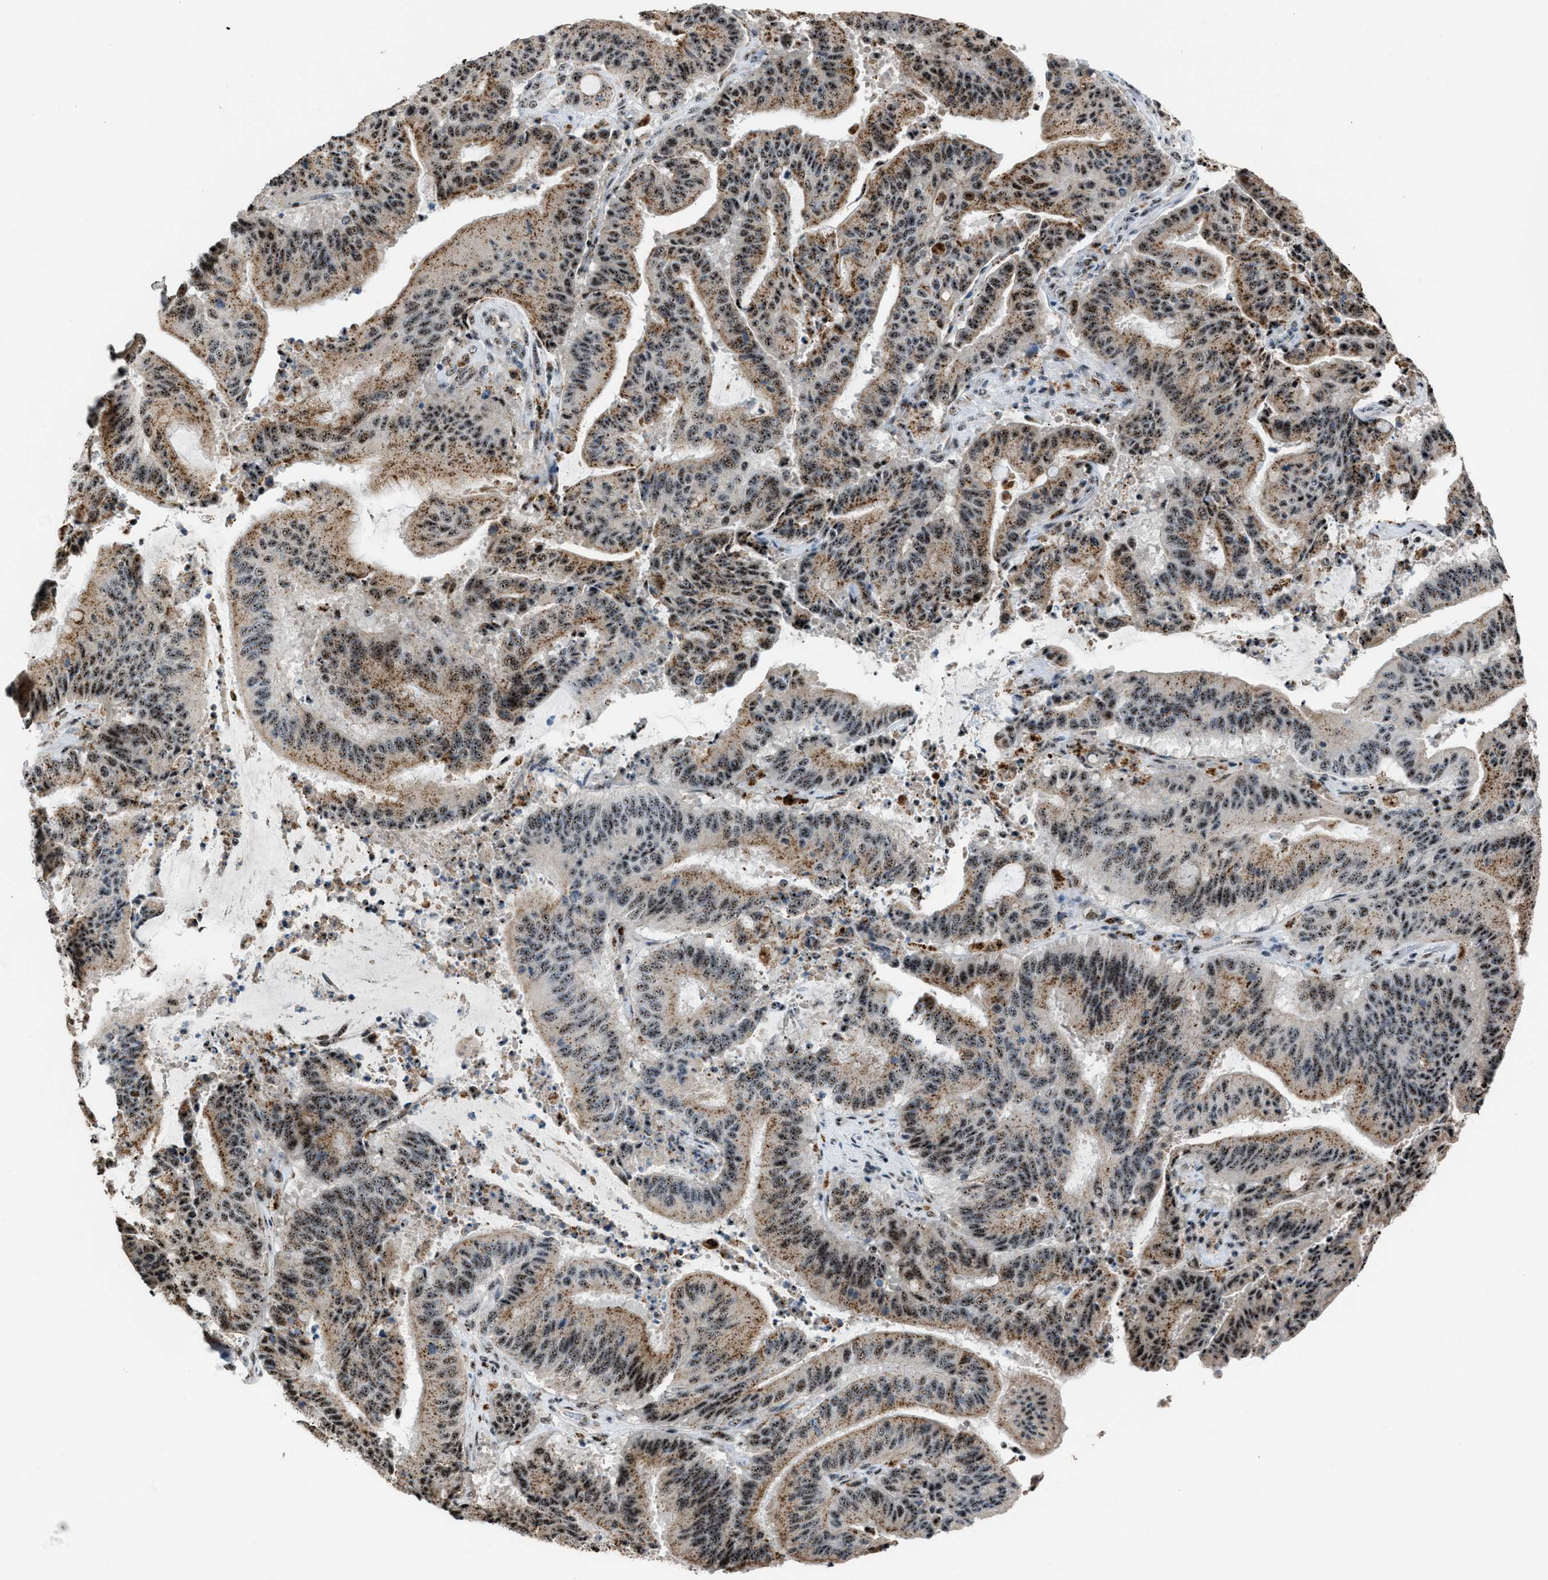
{"staining": {"intensity": "moderate", "quantity": ">75%", "location": "cytoplasmic/membranous,nuclear"}, "tissue": "liver cancer", "cell_type": "Tumor cells", "image_type": "cancer", "snomed": [{"axis": "morphology", "description": "Normal tissue, NOS"}, {"axis": "morphology", "description": "Cholangiocarcinoma"}, {"axis": "topography", "description": "Liver"}, {"axis": "topography", "description": "Peripheral nerve tissue"}], "caption": "Protein staining by IHC shows moderate cytoplasmic/membranous and nuclear expression in about >75% of tumor cells in liver cancer. (IHC, brightfield microscopy, high magnification).", "gene": "CENPP", "patient": {"sex": "female", "age": 73}}